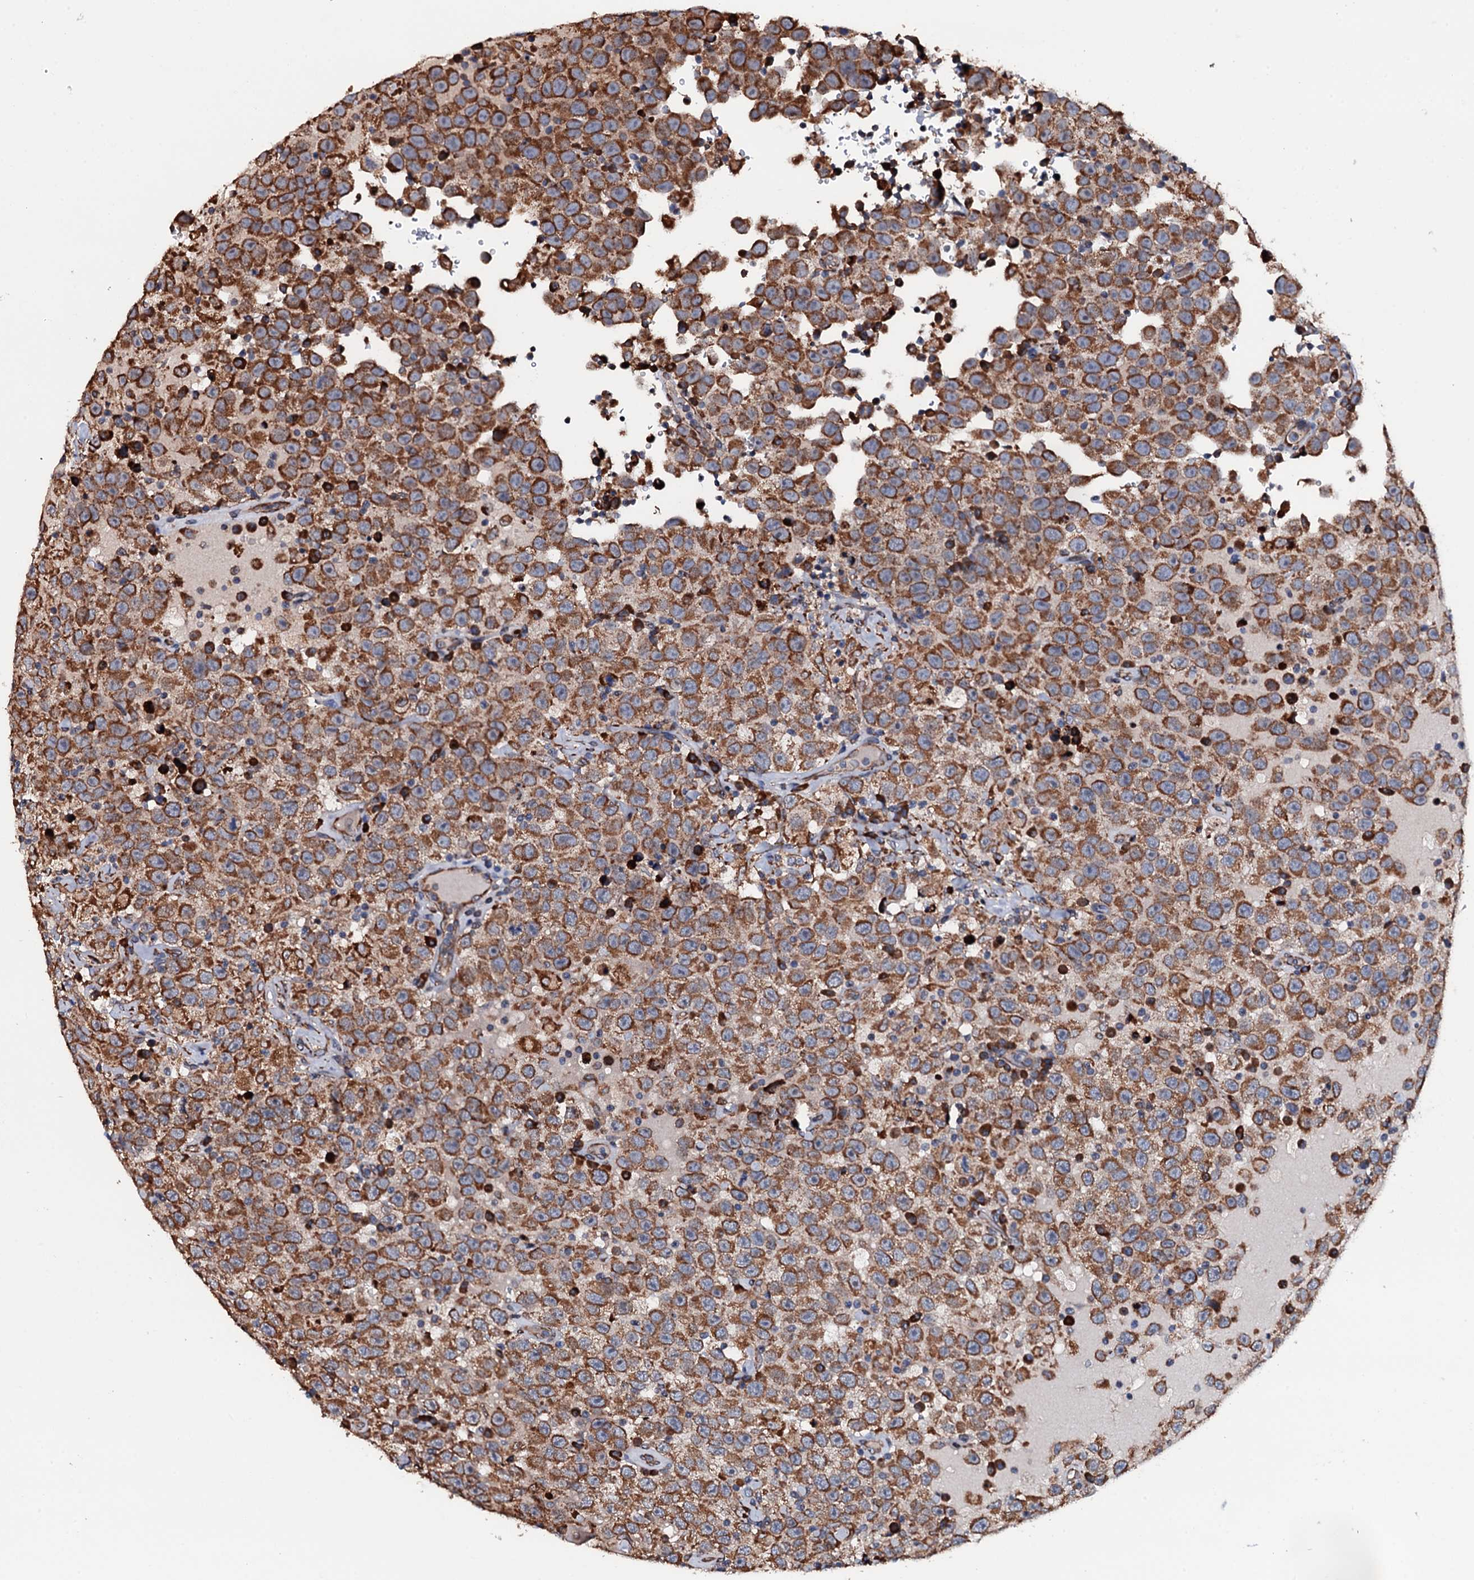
{"staining": {"intensity": "strong", "quantity": ">75%", "location": "cytoplasmic/membranous"}, "tissue": "testis cancer", "cell_type": "Tumor cells", "image_type": "cancer", "snomed": [{"axis": "morphology", "description": "Seminoma, NOS"}, {"axis": "topography", "description": "Testis"}], "caption": "Immunohistochemical staining of human testis seminoma shows strong cytoplasmic/membranous protein staining in approximately >75% of tumor cells.", "gene": "RAB12", "patient": {"sex": "male", "age": 41}}